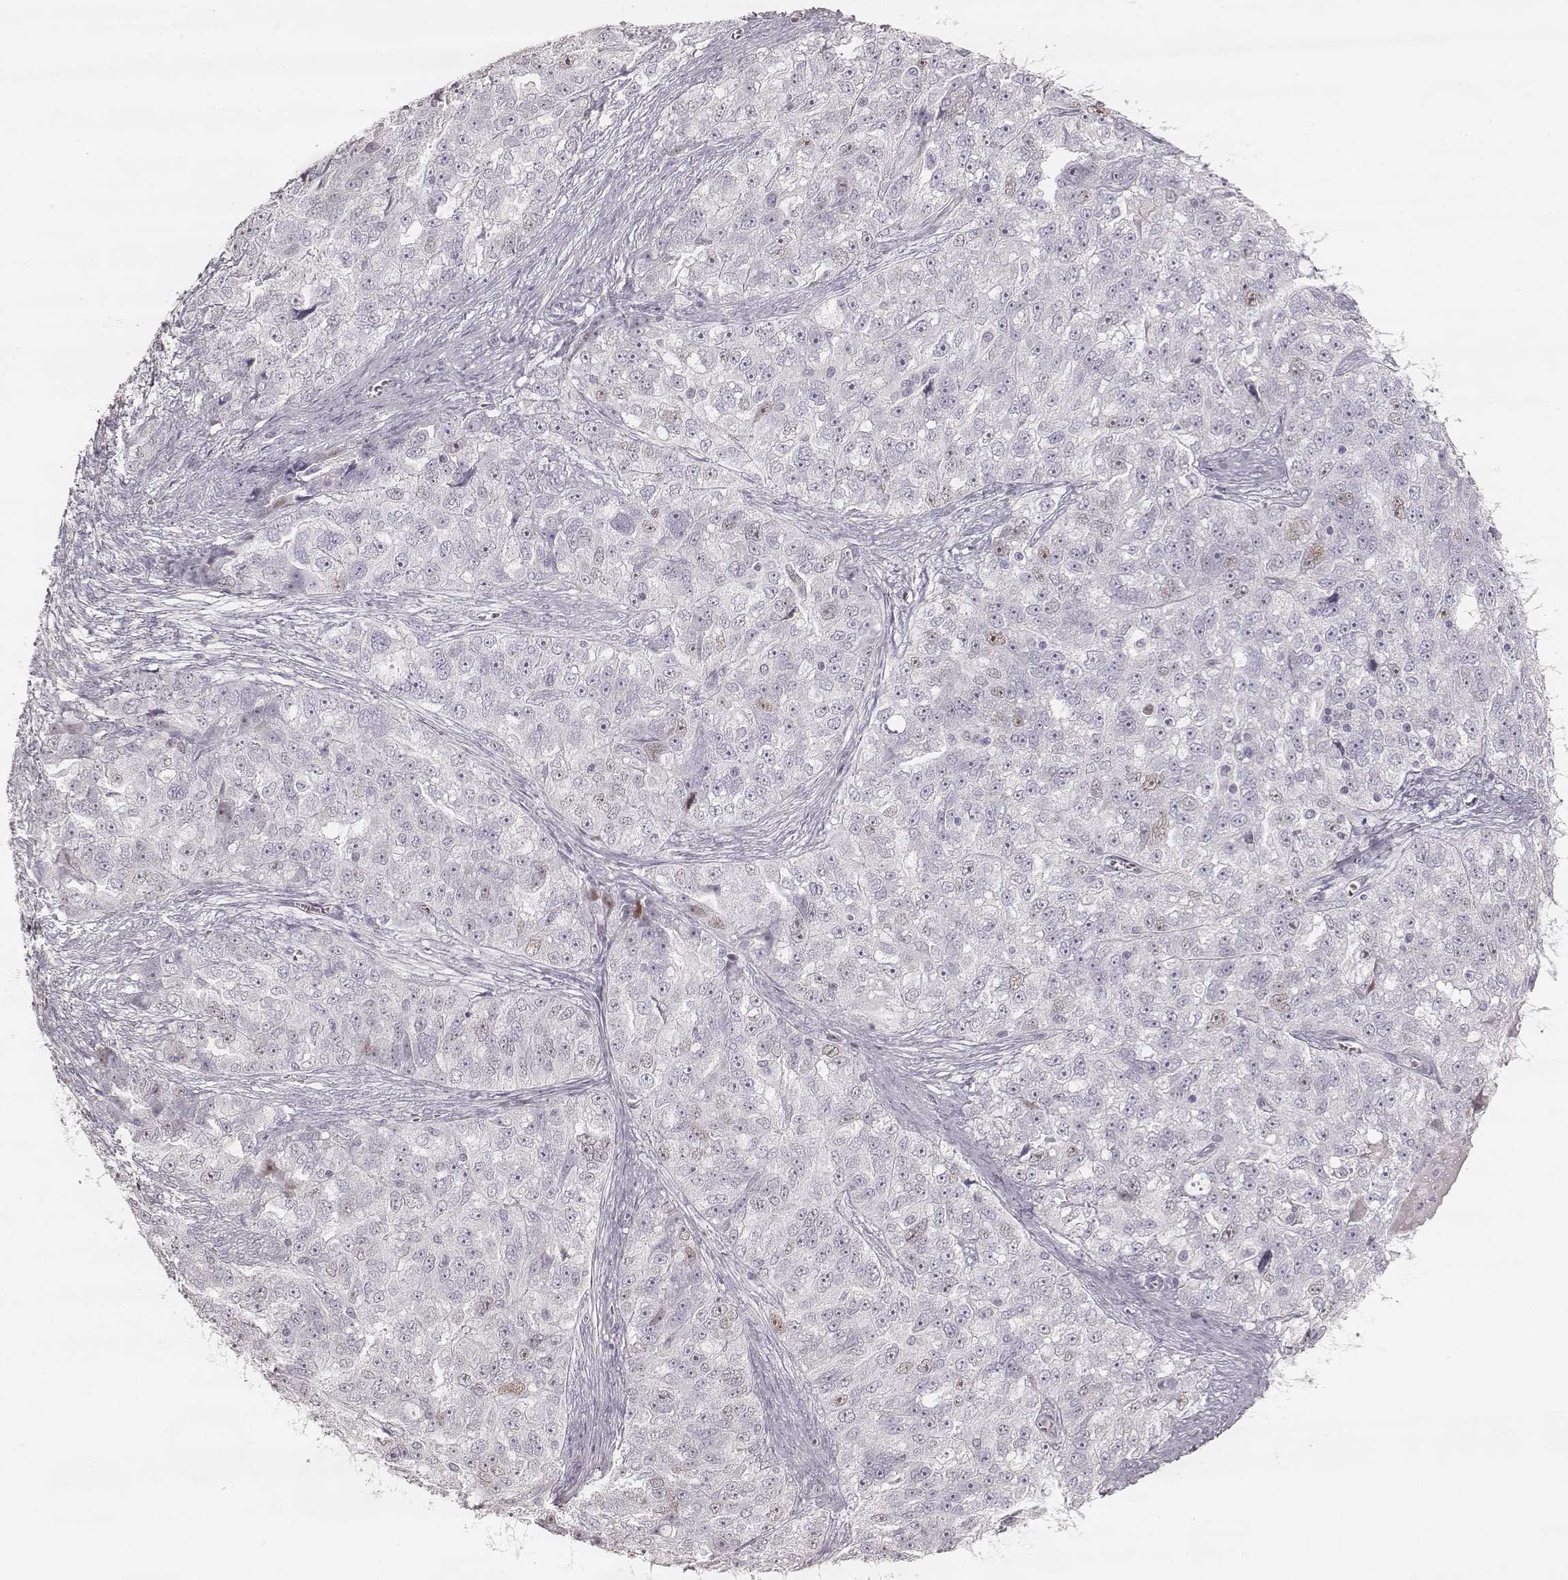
{"staining": {"intensity": "negative", "quantity": "none", "location": "none"}, "tissue": "ovarian cancer", "cell_type": "Tumor cells", "image_type": "cancer", "snomed": [{"axis": "morphology", "description": "Cystadenocarcinoma, serous, NOS"}, {"axis": "topography", "description": "Ovary"}], "caption": "Tumor cells show no significant staining in ovarian cancer (serous cystadenocarcinoma).", "gene": "TEX37", "patient": {"sex": "female", "age": 51}}